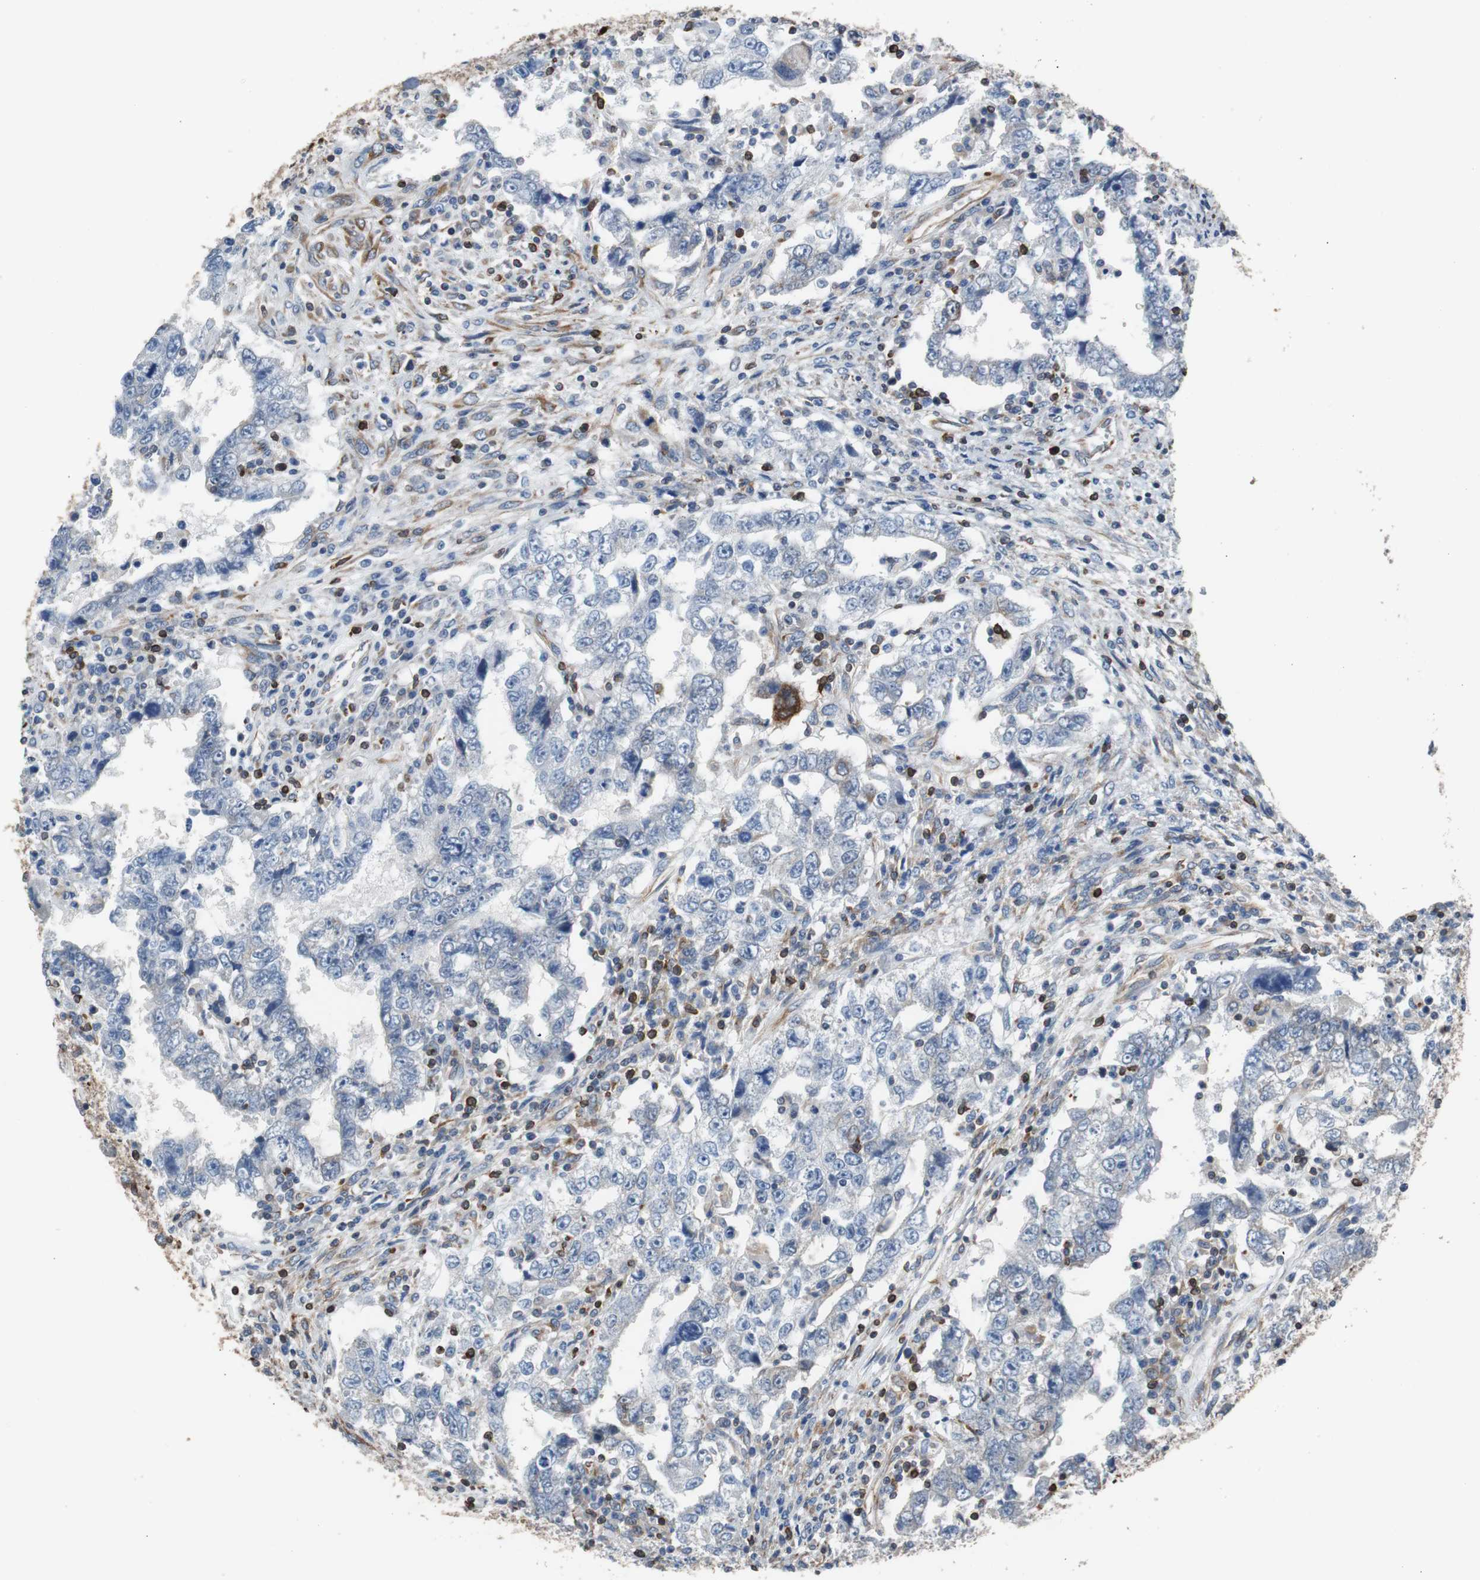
{"staining": {"intensity": "negative", "quantity": "none", "location": "none"}, "tissue": "testis cancer", "cell_type": "Tumor cells", "image_type": "cancer", "snomed": [{"axis": "morphology", "description": "Carcinoma, Embryonal, NOS"}, {"axis": "topography", "description": "Testis"}], "caption": "A histopathology image of embryonal carcinoma (testis) stained for a protein displays no brown staining in tumor cells.", "gene": "PBXIP1", "patient": {"sex": "male", "age": 26}}